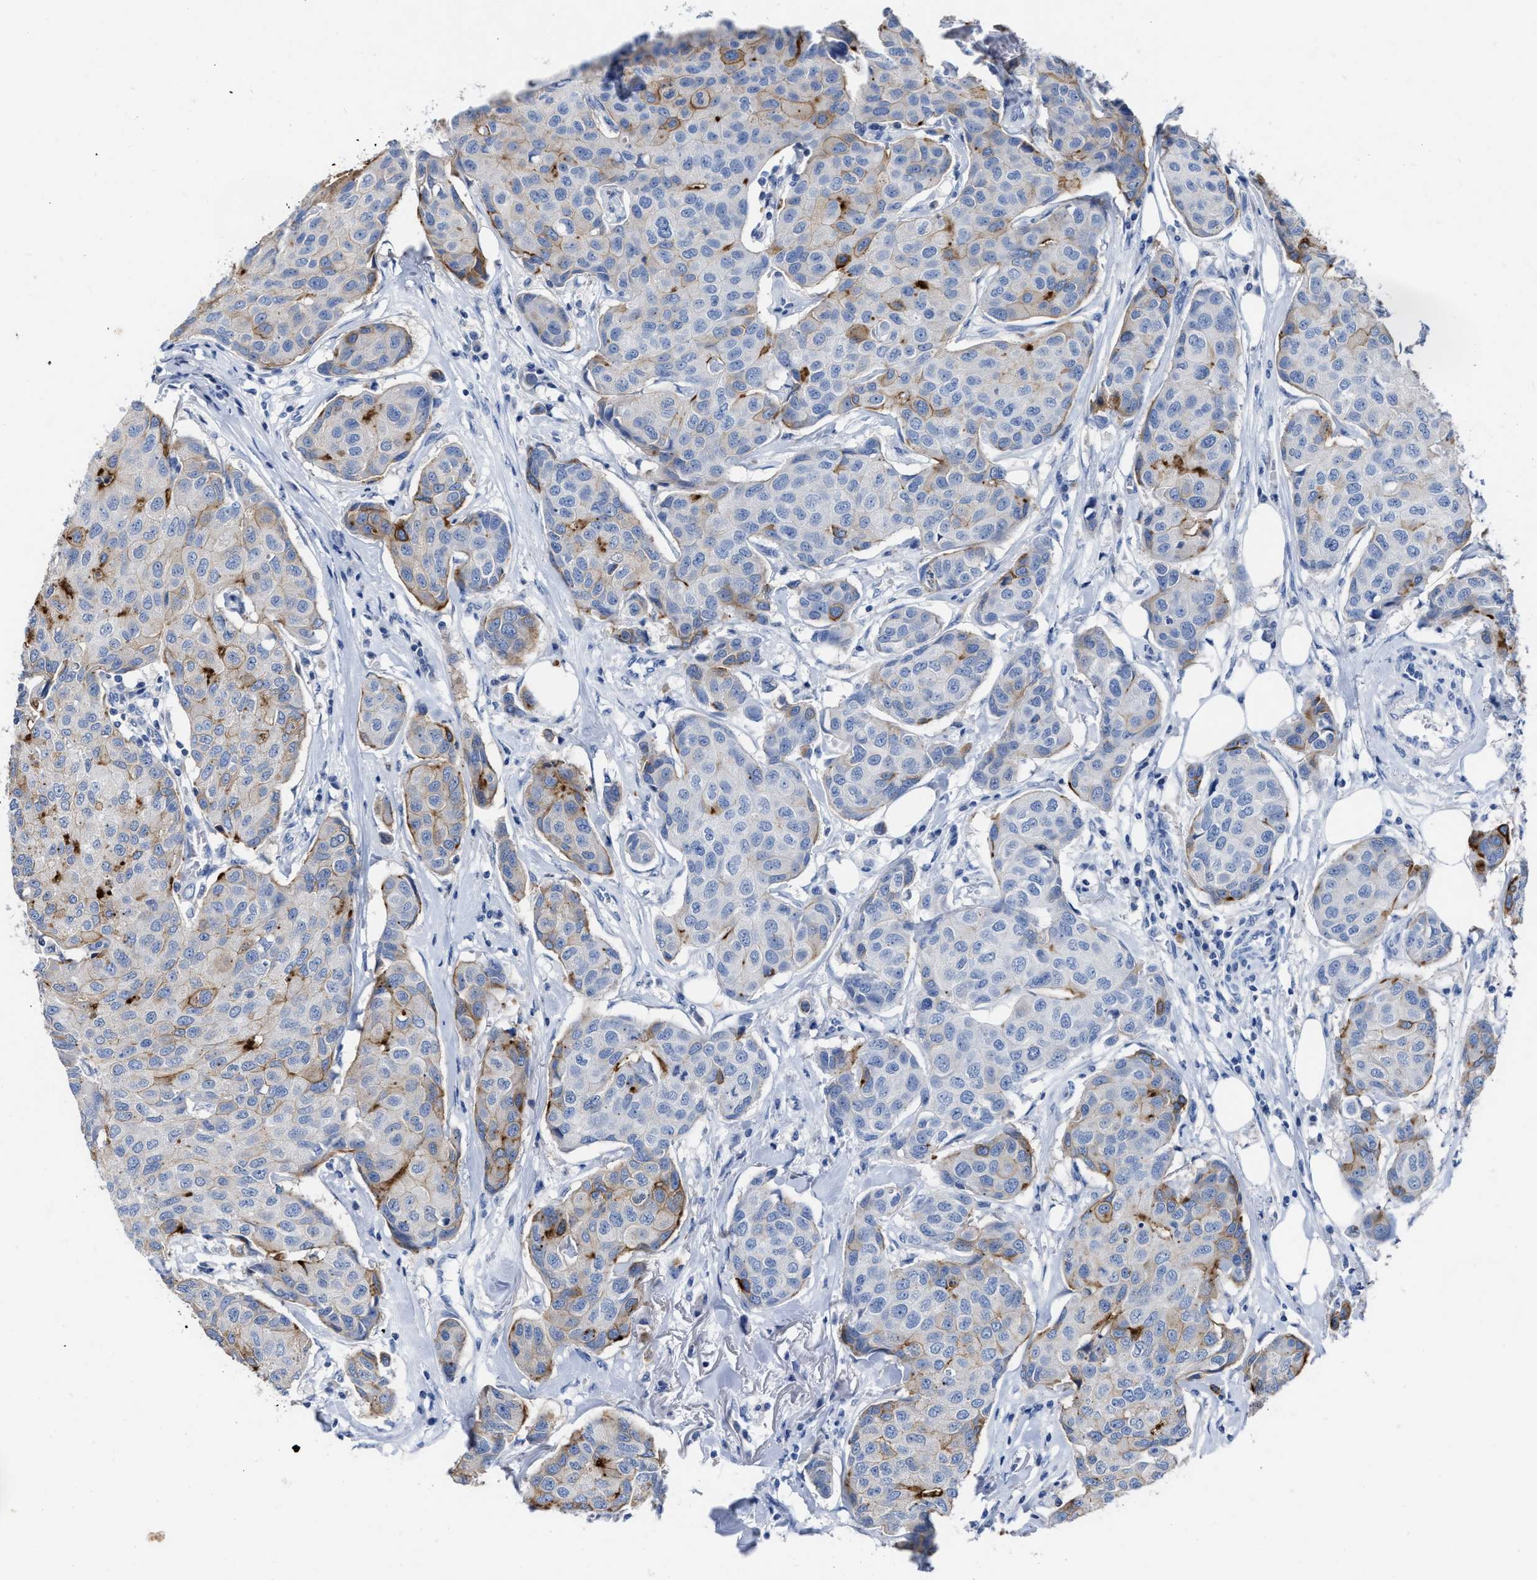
{"staining": {"intensity": "moderate", "quantity": "<25%", "location": "cytoplasmic/membranous"}, "tissue": "breast cancer", "cell_type": "Tumor cells", "image_type": "cancer", "snomed": [{"axis": "morphology", "description": "Duct carcinoma"}, {"axis": "topography", "description": "Breast"}], "caption": "Infiltrating ductal carcinoma (breast) stained with a protein marker demonstrates moderate staining in tumor cells.", "gene": "CEACAM5", "patient": {"sex": "female", "age": 80}}